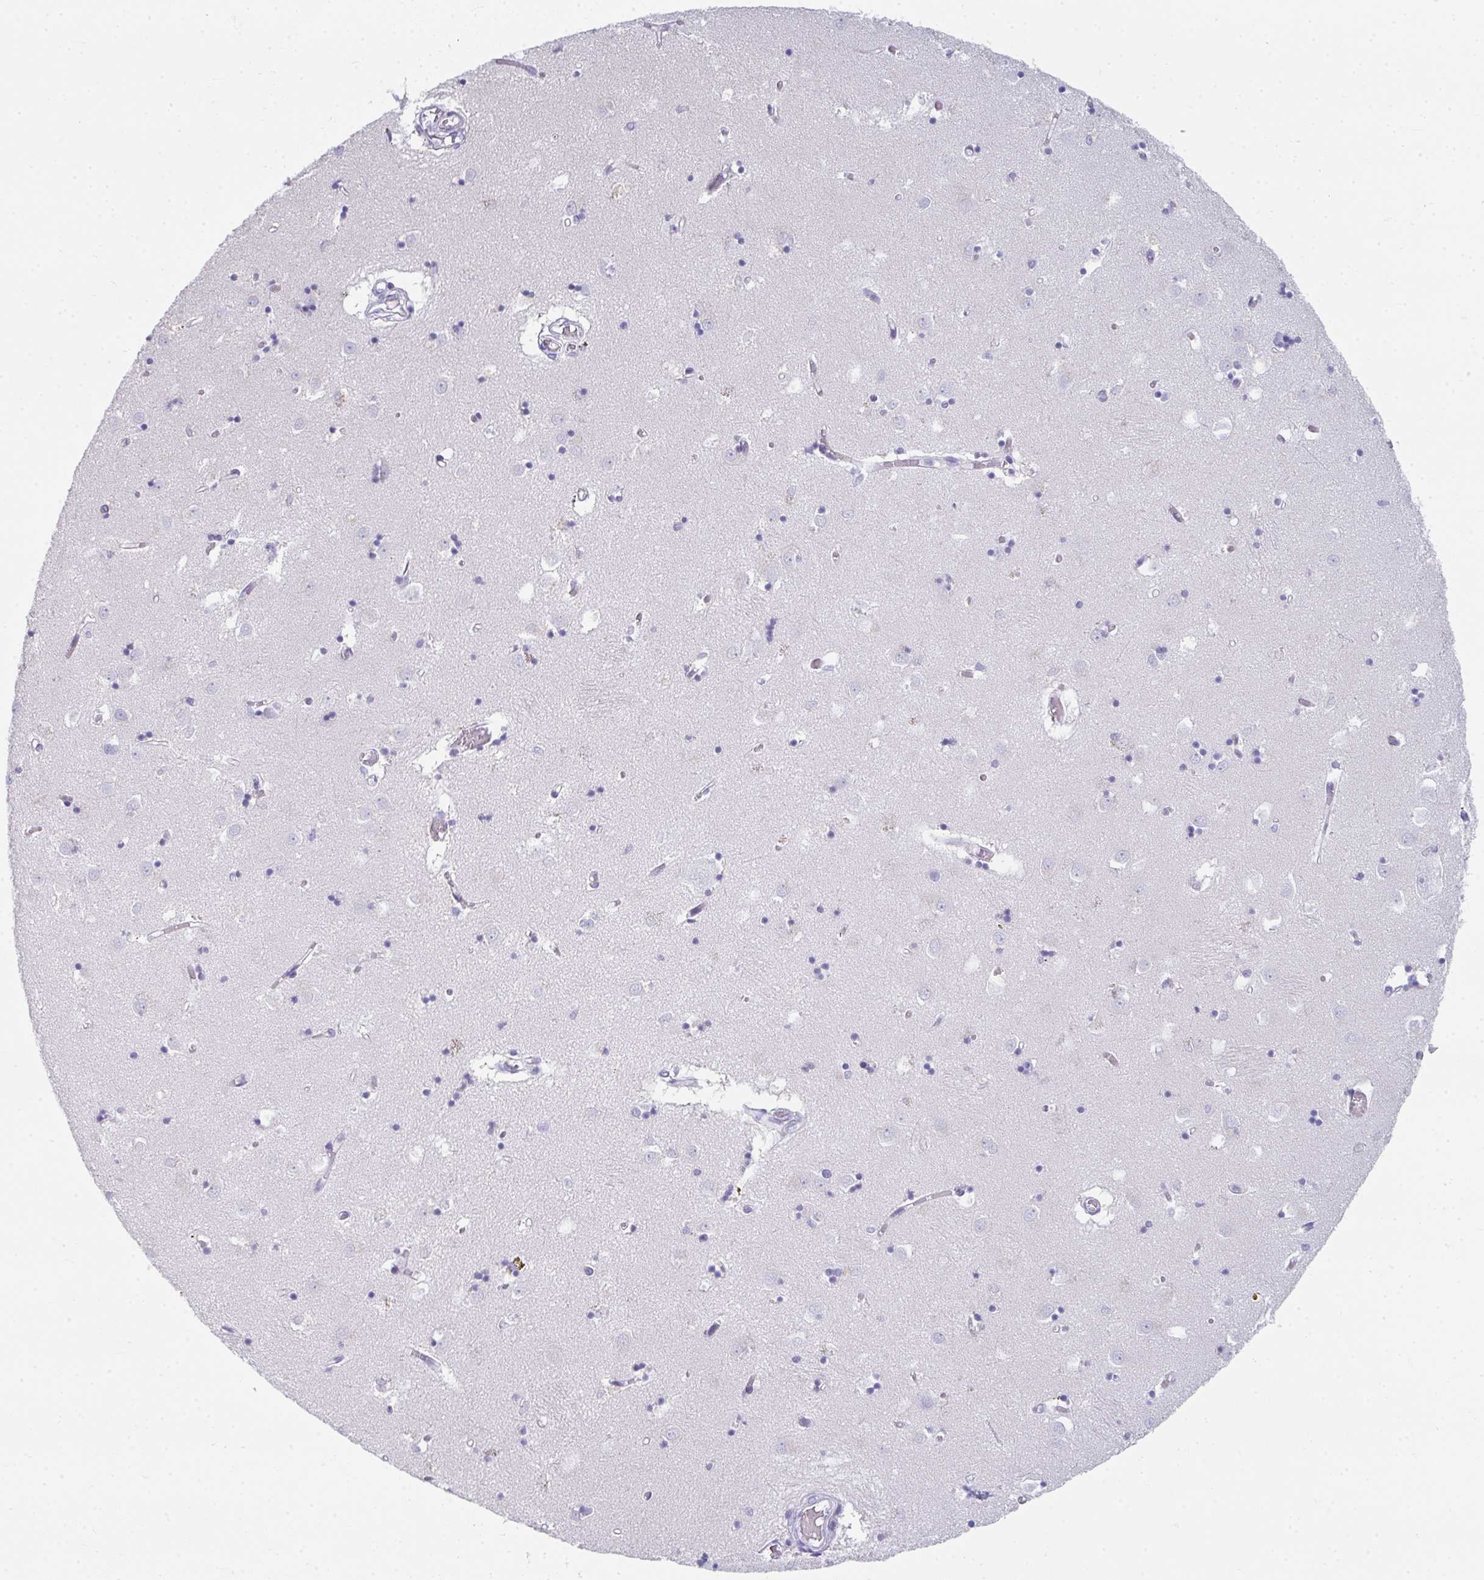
{"staining": {"intensity": "negative", "quantity": "none", "location": "none"}, "tissue": "caudate", "cell_type": "Glial cells", "image_type": "normal", "snomed": [{"axis": "morphology", "description": "Normal tissue, NOS"}, {"axis": "topography", "description": "Lateral ventricle wall"}], "caption": "Glial cells are negative for protein expression in unremarkable human caudate. (DAB (3,3'-diaminobenzidine) IHC visualized using brightfield microscopy, high magnification).", "gene": "RLF", "patient": {"sex": "male", "age": 70}}